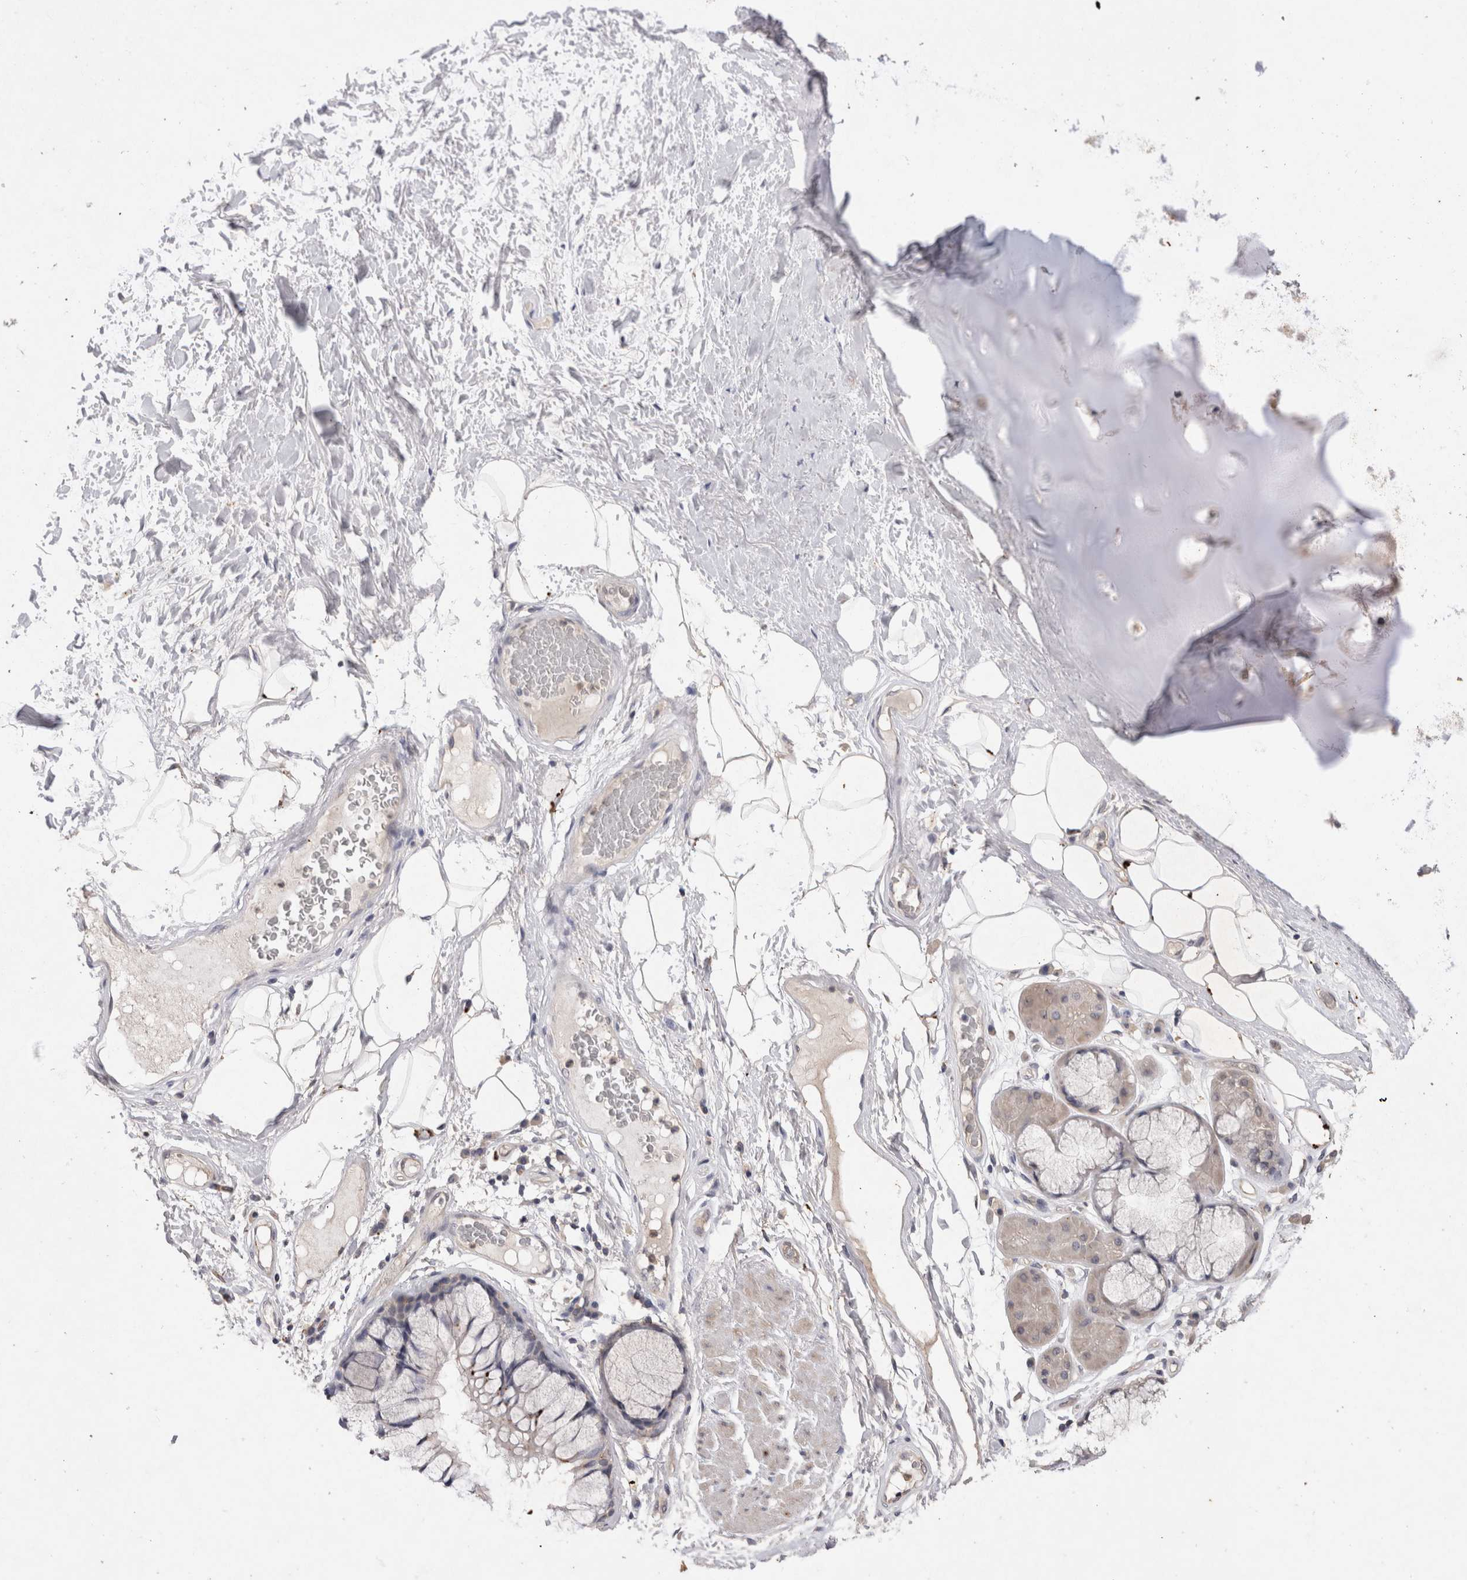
{"staining": {"intensity": "negative", "quantity": "none", "location": "none"}, "tissue": "adipose tissue", "cell_type": "Adipocytes", "image_type": "normal", "snomed": [{"axis": "morphology", "description": "Normal tissue, NOS"}, {"axis": "topography", "description": "Bronchus"}], "caption": "DAB (3,3'-diaminobenzidine) immunohistochemical staining of normal human adipose tissue reveals no significant positivity in adipocytes. (DAB immunohistochemistry, high magnification).", "gene": "RASSF3", "patient": {"sex": "male", "age": 66}}